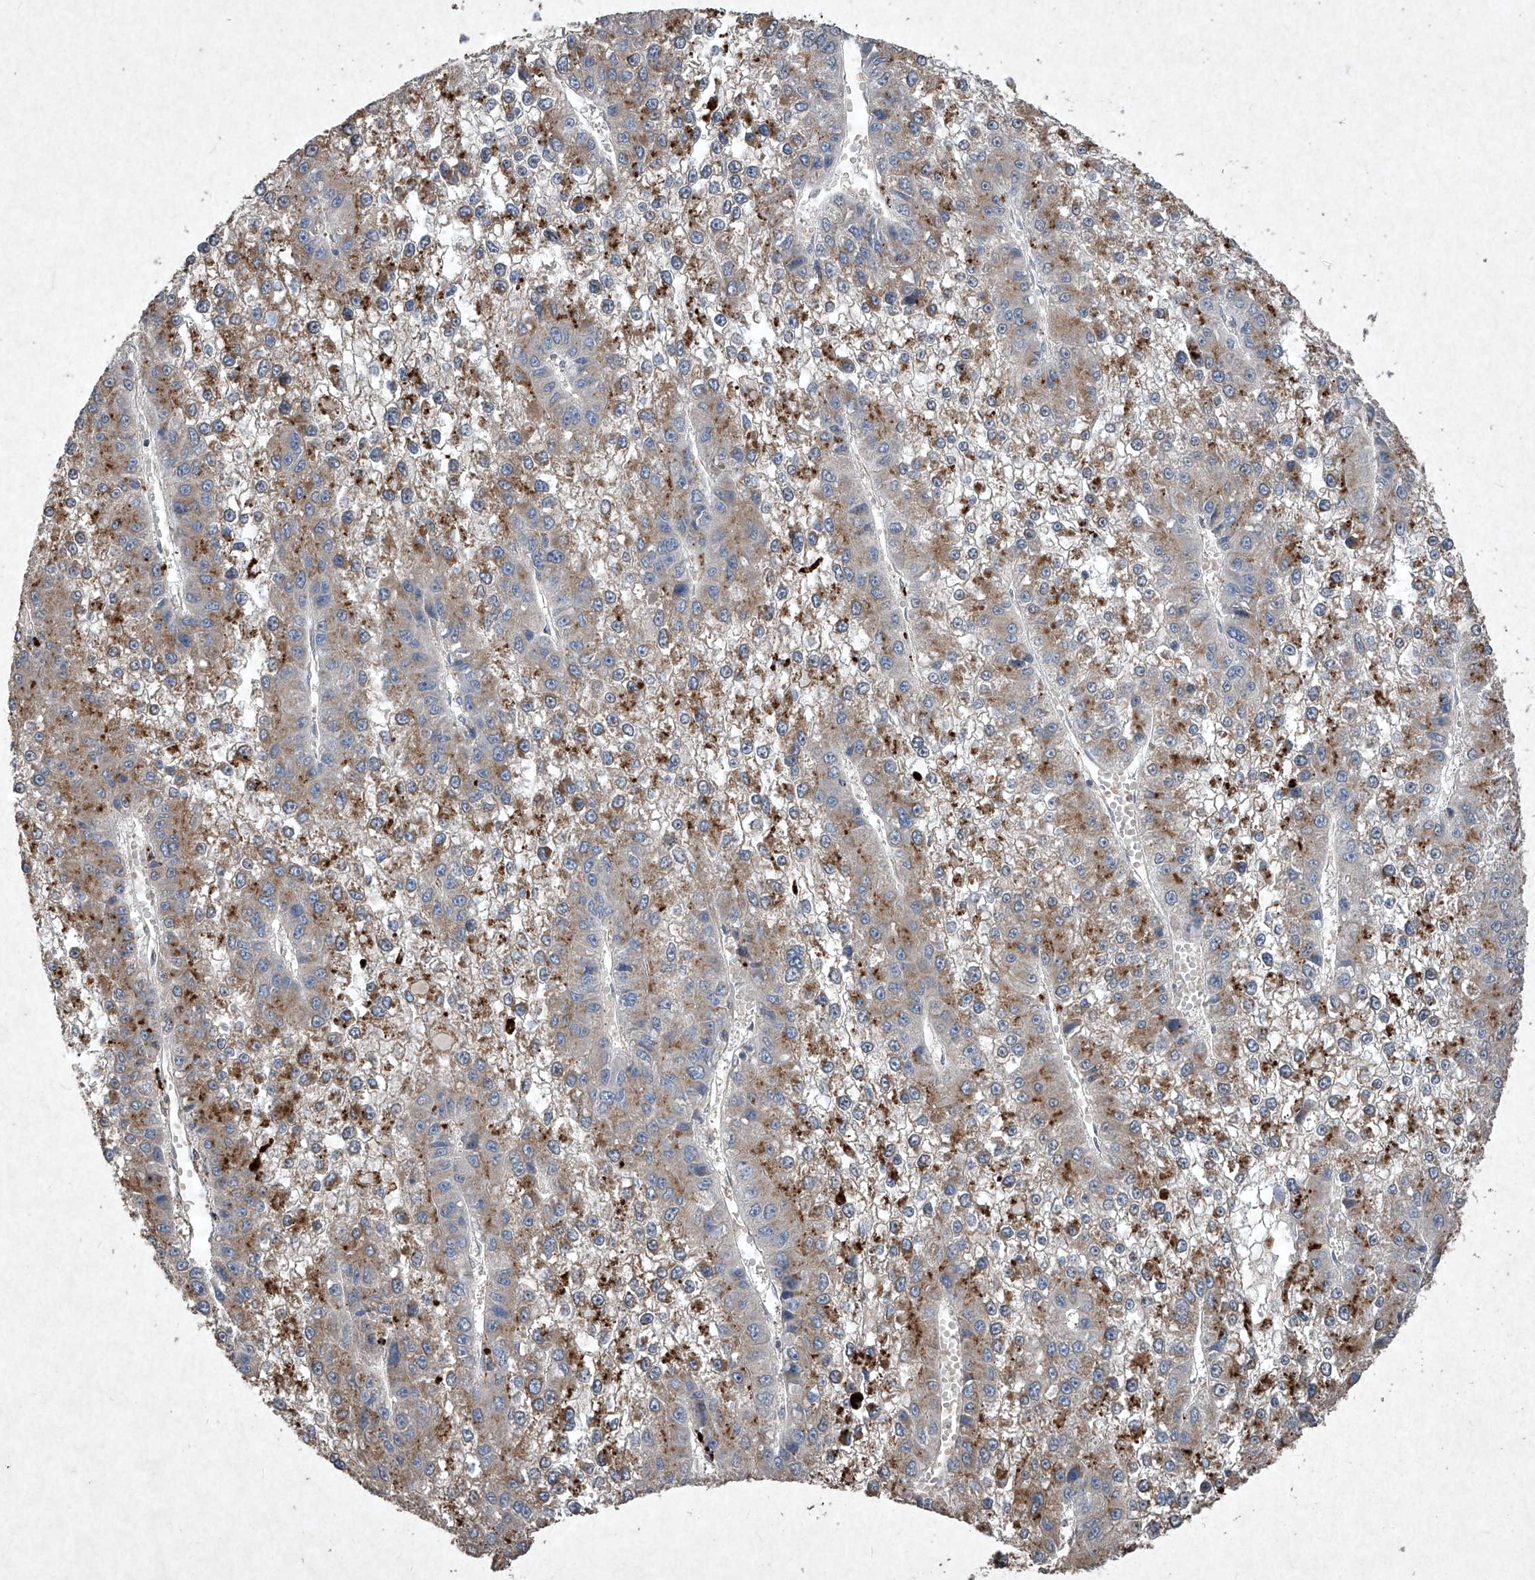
{"staining": {"intensity": "moderate", "quantity": "25%-75%", "location": "cytoplasmic/membranous"}, "tissue": "liver cancer", "cell_type": "Tumor cells", "image_type": "cancer", "snomed": [{"axis": "morphology", "description": "Carcinoma, Hepatocellular, NOS"}, {"axis": "topography", "description": "Liver"}], "caption": "This micrograph shows immunohistochemistry staining of human hepatocellular carcinoma (liver), with medium moderate cytoplasmic/membranous expression in about 25%-75% of tumor cells.", "gene": "MED16", "patient": {"sex": "female", "age": 73}}